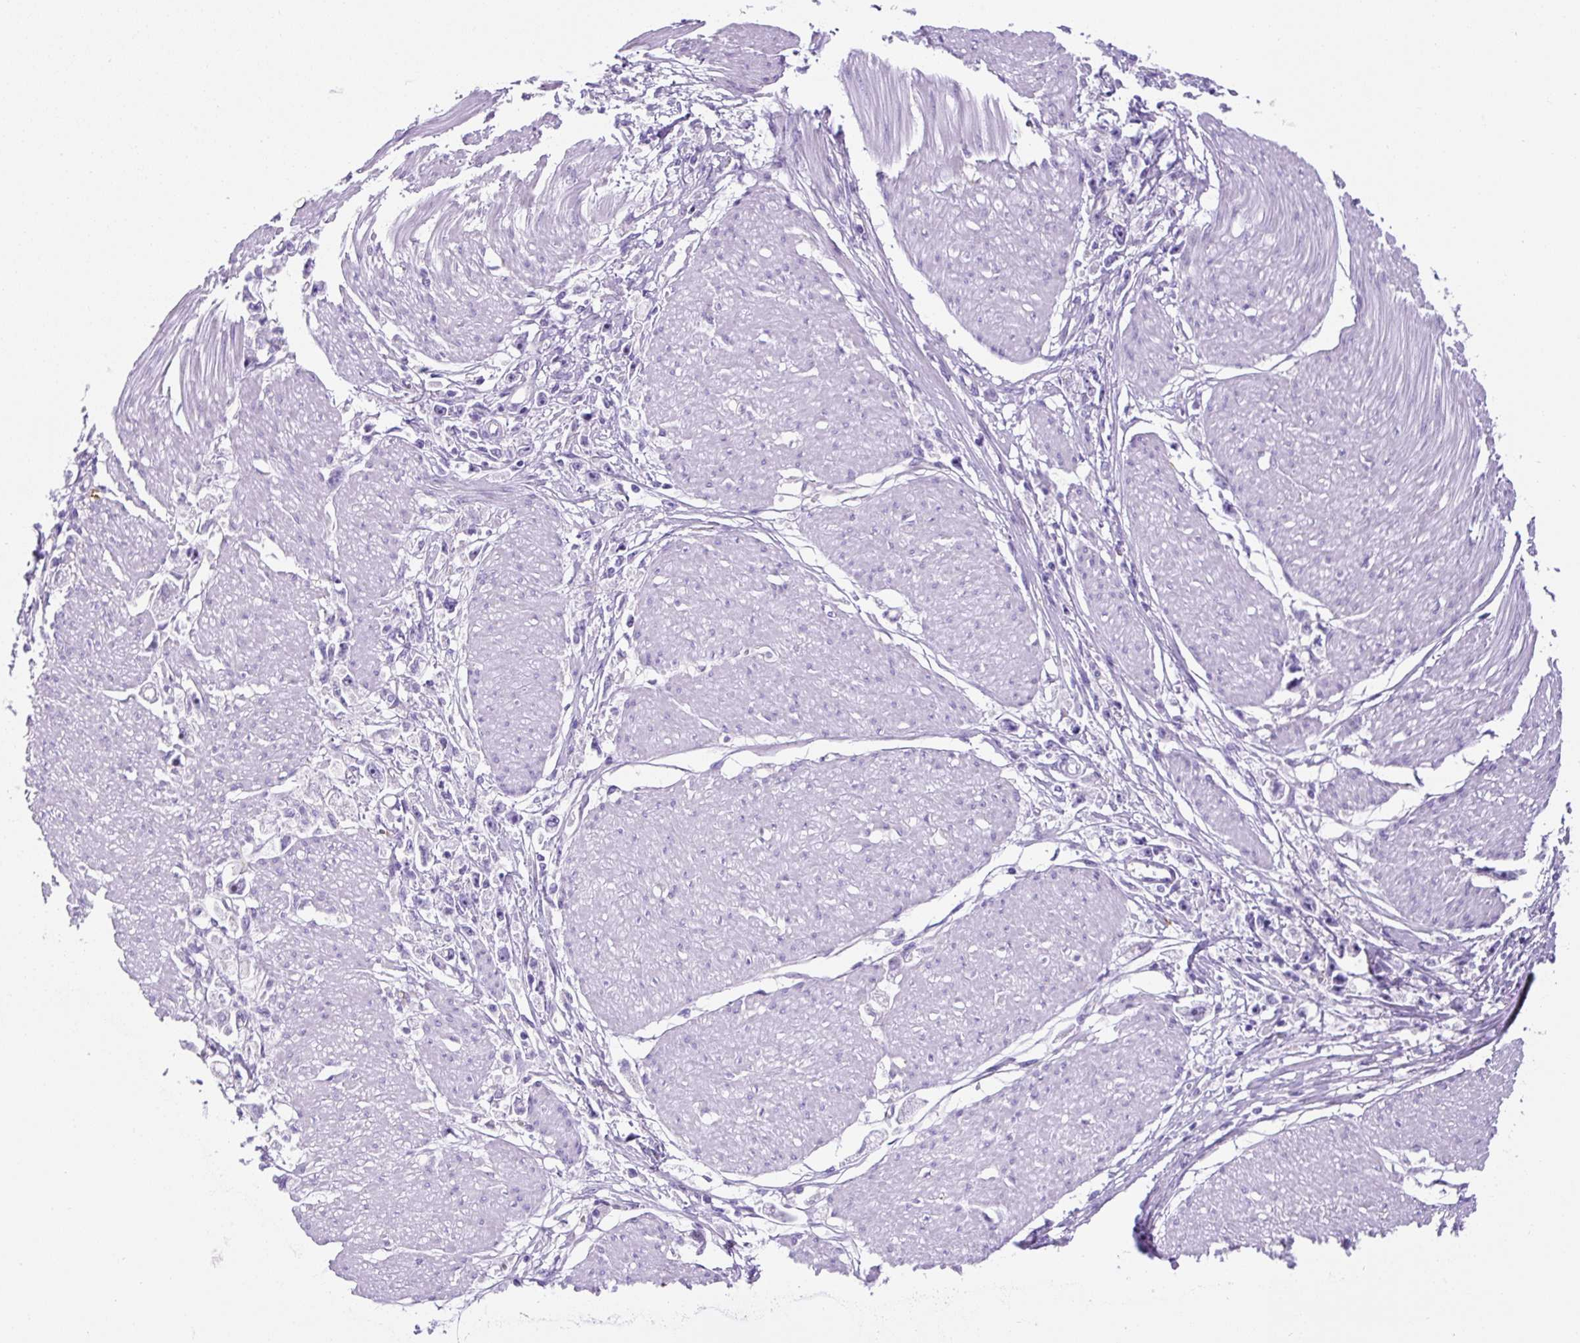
{"staining": {"intensity": "negative", "quantity": "none", "location": "none"}, "tissue": "stomach cancer", "cell_type": "Tumor cells", "image_type": "cancer", "snomed": [{"axis": "morphology", "description": "Adenocarcinoma, NOS"}, {"axis": "topography", "description": "Stomach"}], "caption": "Stomach cancer was stained to show a protein in brown. There is no significant staining in tumor cells.", "gene": "ASB4", "patient": {"sex": "female", "age": 59}}